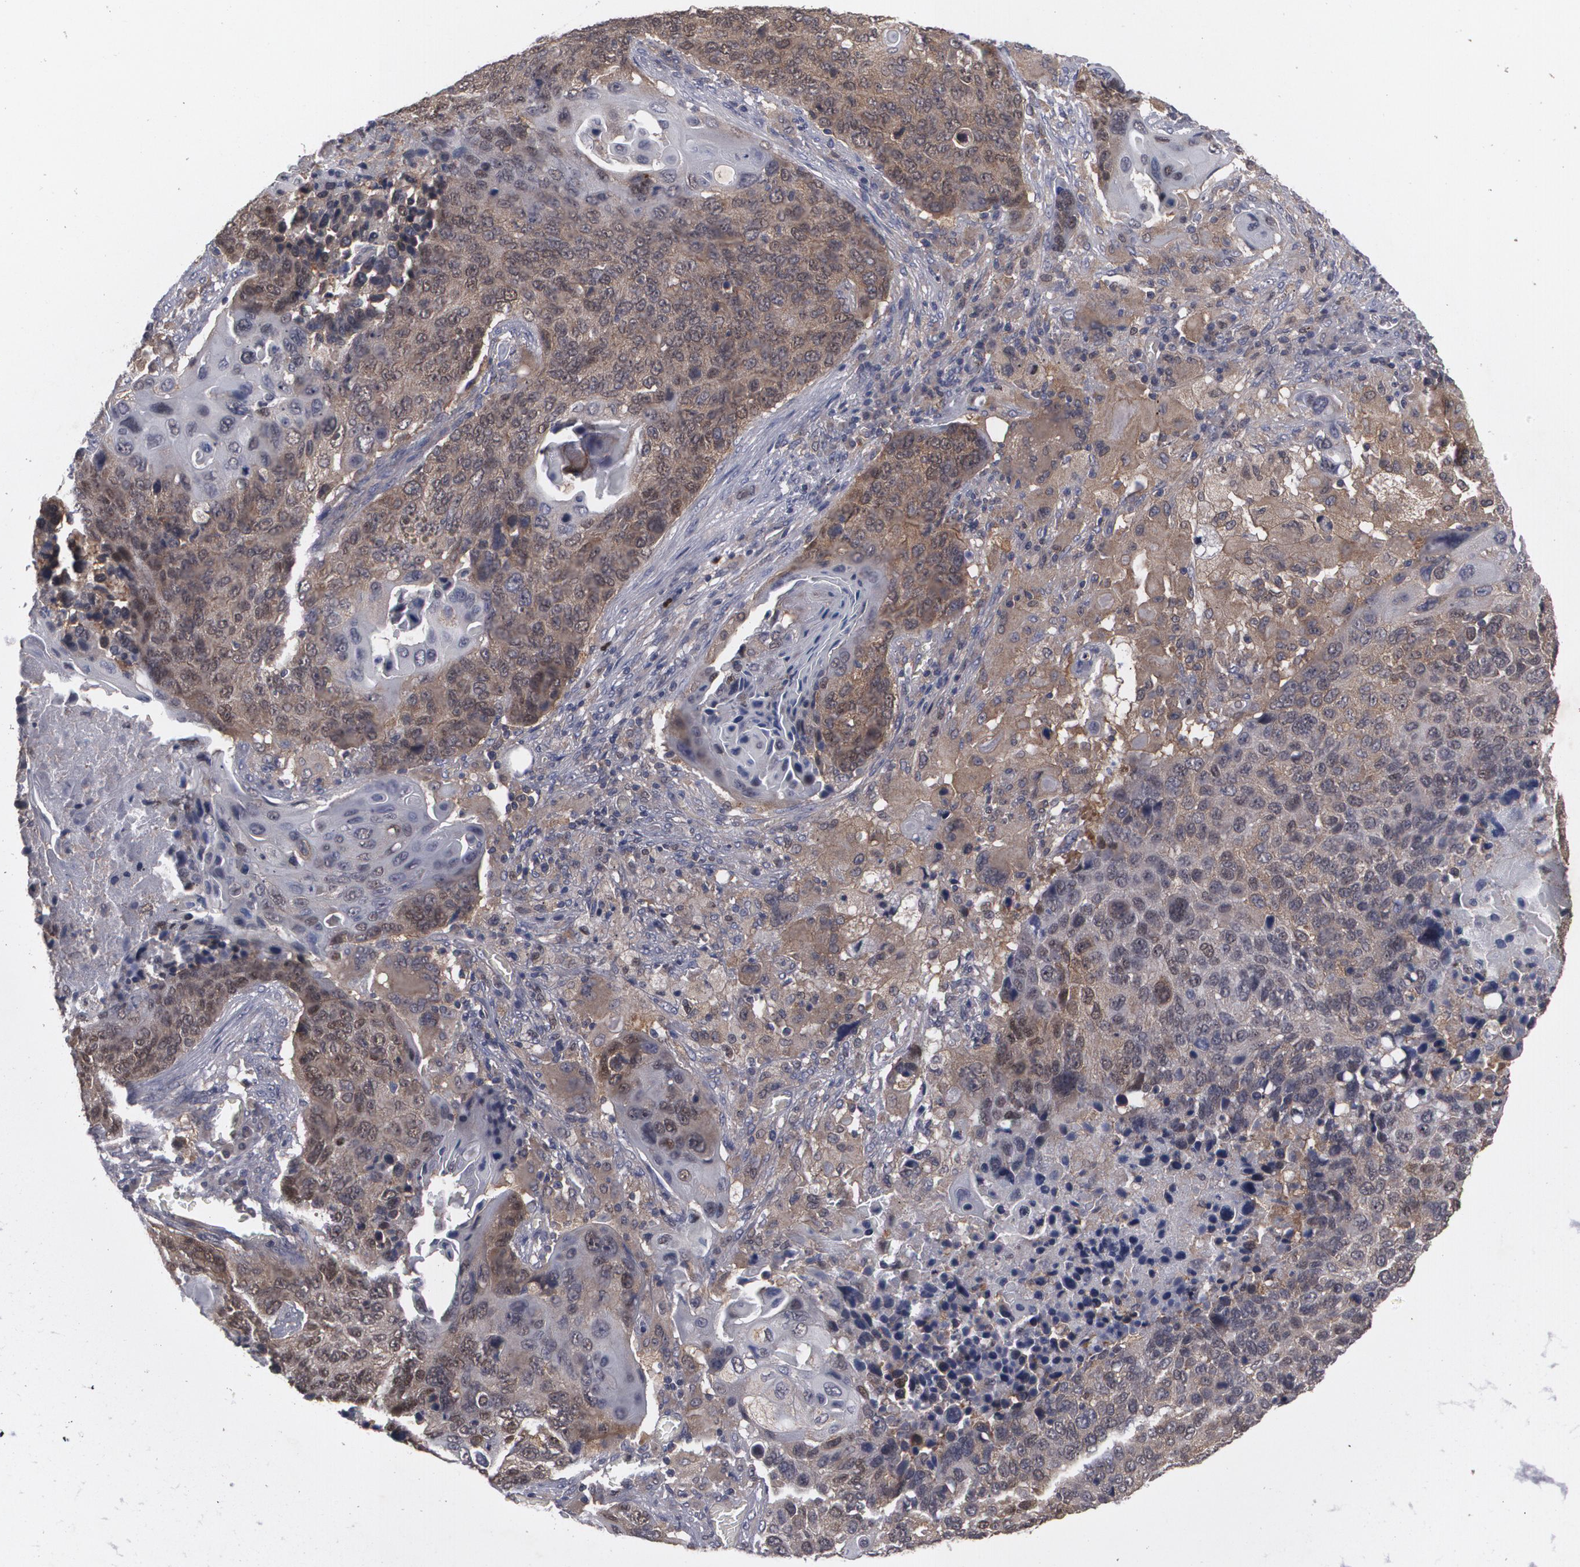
{"staining": {"intensity": "weak", "quantity": "25%-75%", "location": "cytoplasmic/membranous"}, "tissue": "lung cancer", "cell_type": "Tumor cells", "image_type": "cancer", "snomed": [{"axis": "morphology", "description": "Squamous cell carcinoma, NOS"}, {"axis": "topography", "description": "Lung"}], "caption": "Weak cytoplasmic/membranous positivity is appreciated in approximately 25%-75% of tumor cells in lung squamous cell carcinoma. (Stains: DAB (3,3'-diaminobenzidine) in brown, nuclei in blue, Microscopy: brightfield microscopy at high magnification).", "gene": "HTT", "patient": {"sex": "male", "age": 68}}